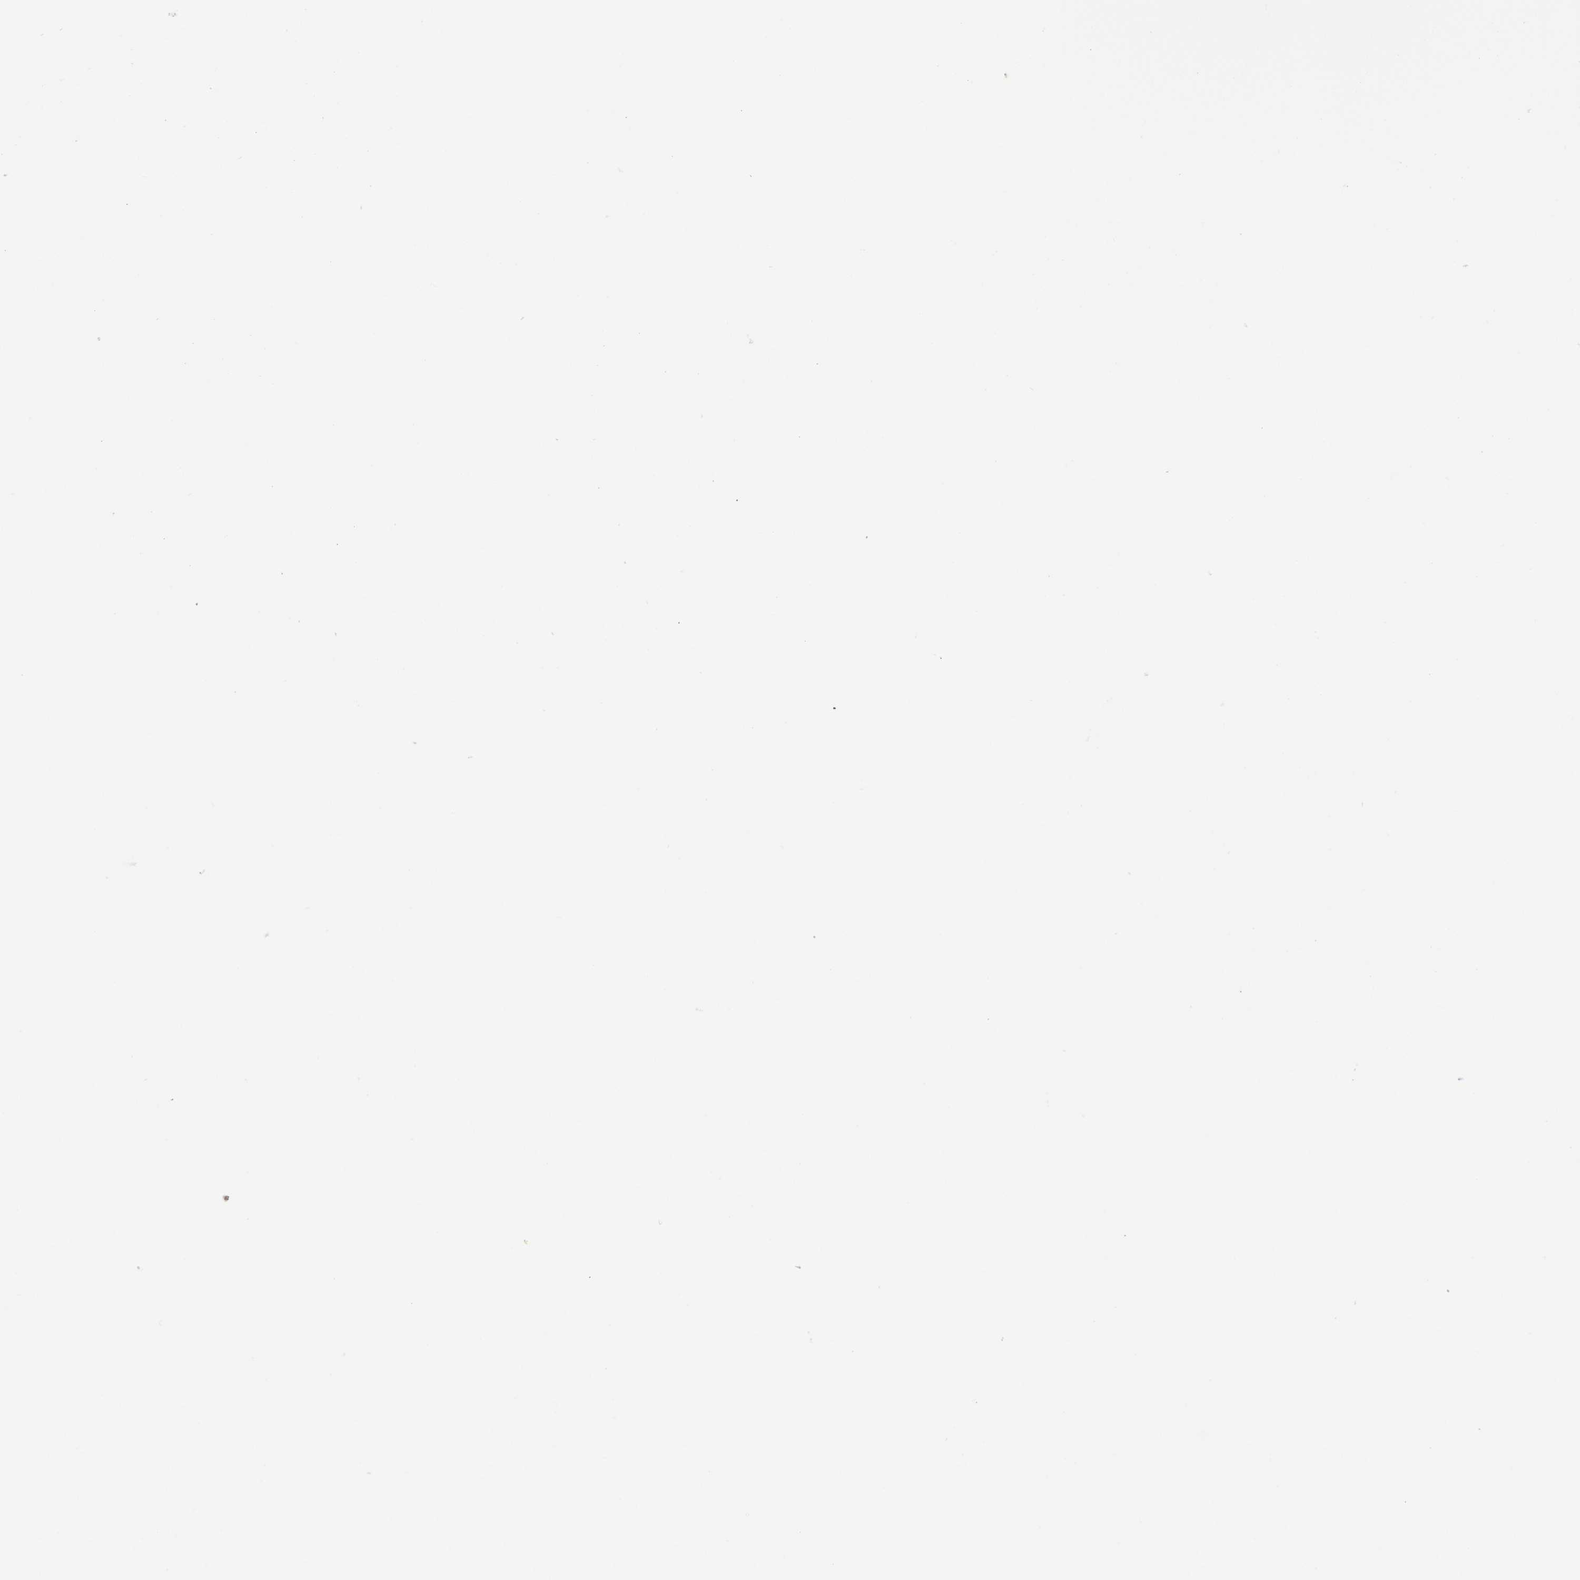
{"staining": {"intensity": "negative", "quantity": "none", "location": "none"}, "tissue": "parathyroid gland", "cell_type": "Glandular cells", "image_type": "normal", "snomed": [{"axis": "morphology", "description": "Normal tissue, NOS"}, {"axis": "morphology", "description": "Adenoma, NOS"}, {"axis": "topography", "description": "Parathyroid gland"}], "caption": "Immunohistochemistry (IHC) photomicrograph of unremarkable parathyroid gland stained for a protein (brown), which exhibits no staining in glandular cells.", "gene": "ALDOB", "patient": {"sex": "male", "age": 75}}